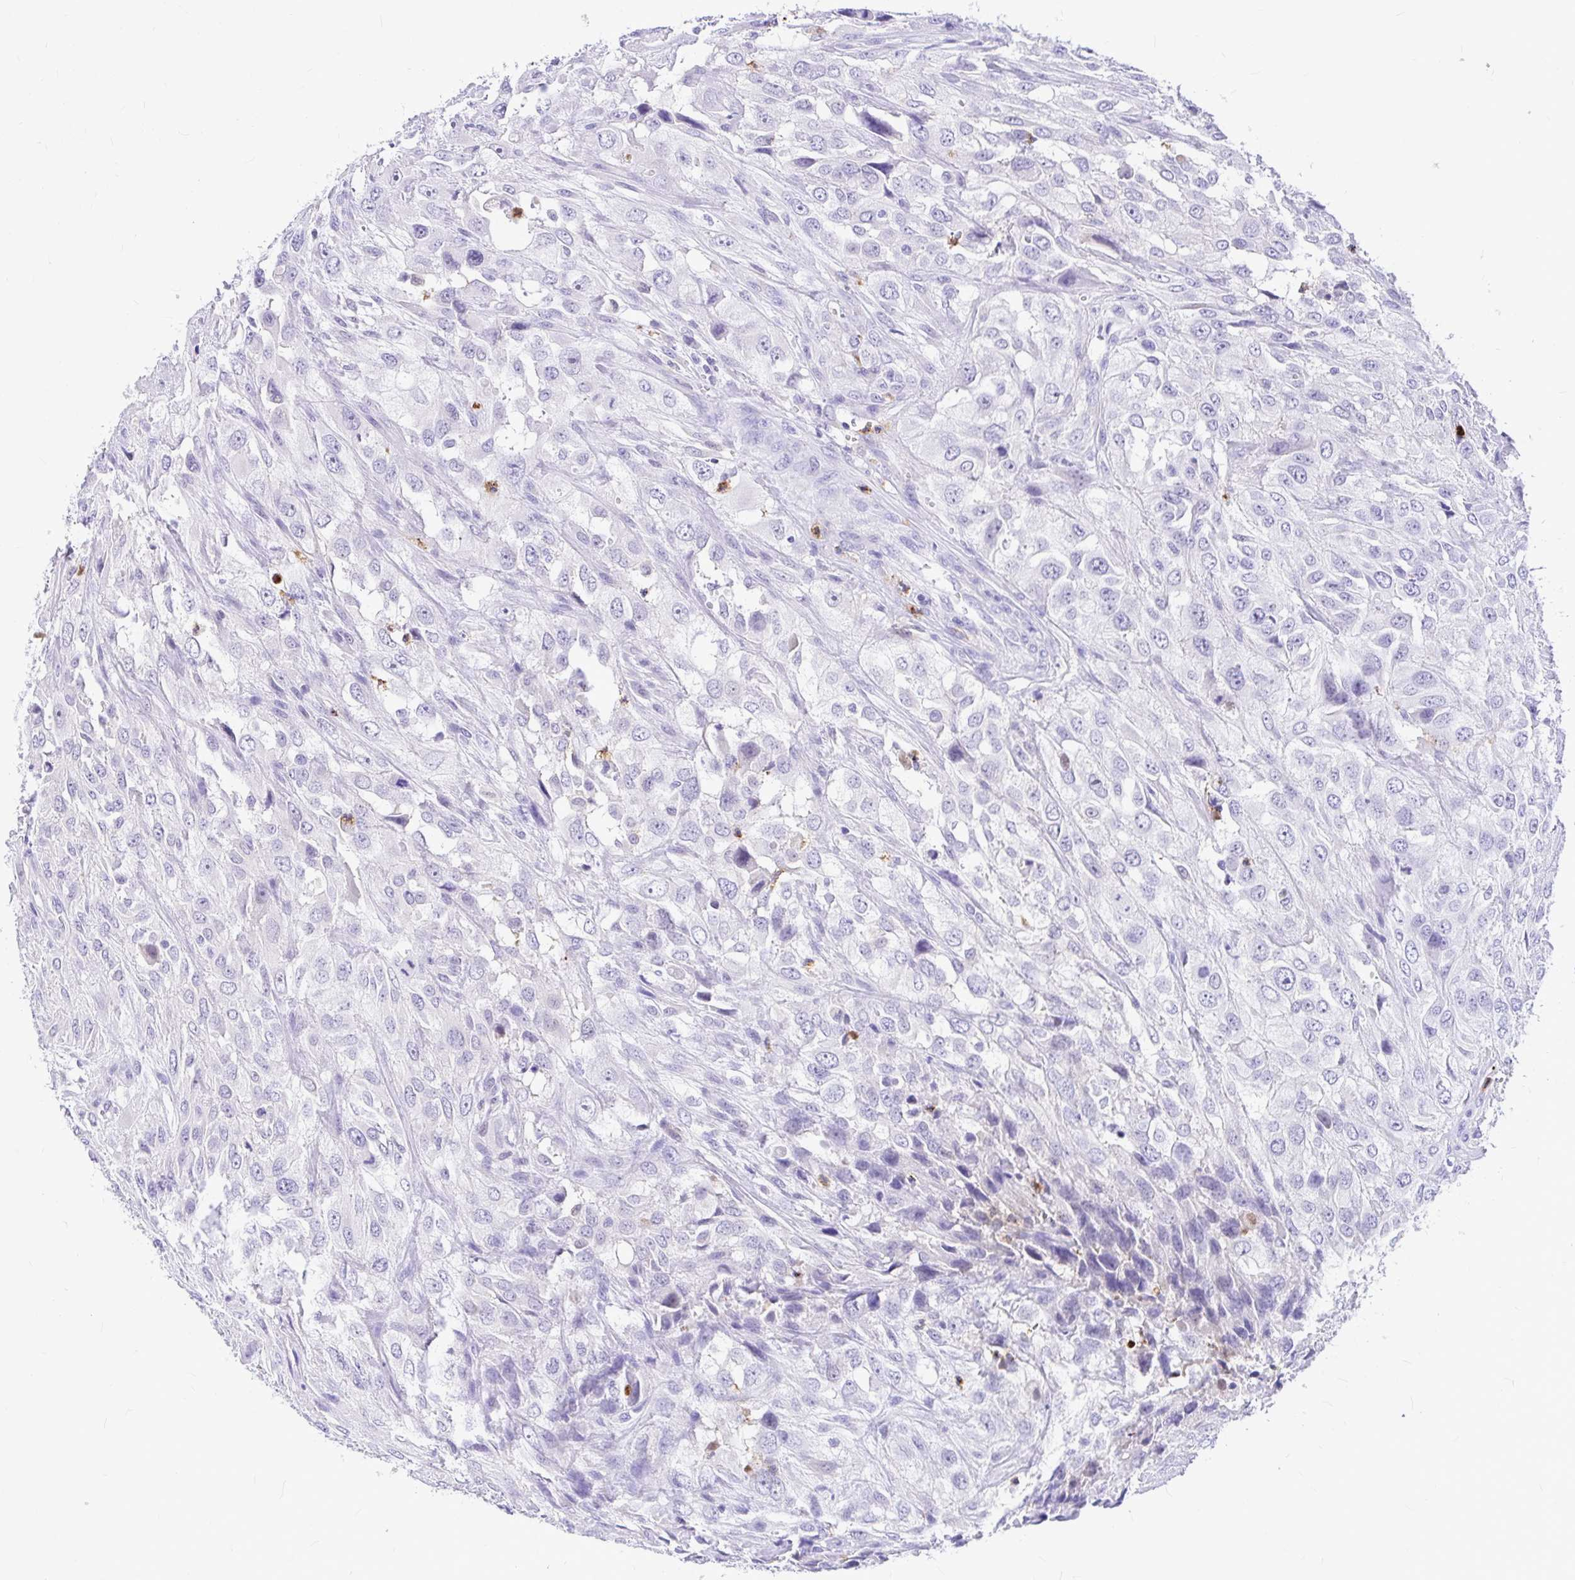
{"staining": {"intensity": "negative", "quantity": "none", "location": "none"}, "tissue": "urothelial cancer", "cell_type": "Tumor cells", "image_type": "cancer", "snomed": [{"axis": "morphology", "description": "Urothelial carcinoma, High grade"}, {"axis": "topography", "description": "Urinary bladder"}], "caption": "This is an IHC photomicrograph of high-grade urothelial carcinoma. There is no positivity in tumor cells.", "gene": "CLEC1B", "patient": {"sex": "male", "age": 67}}